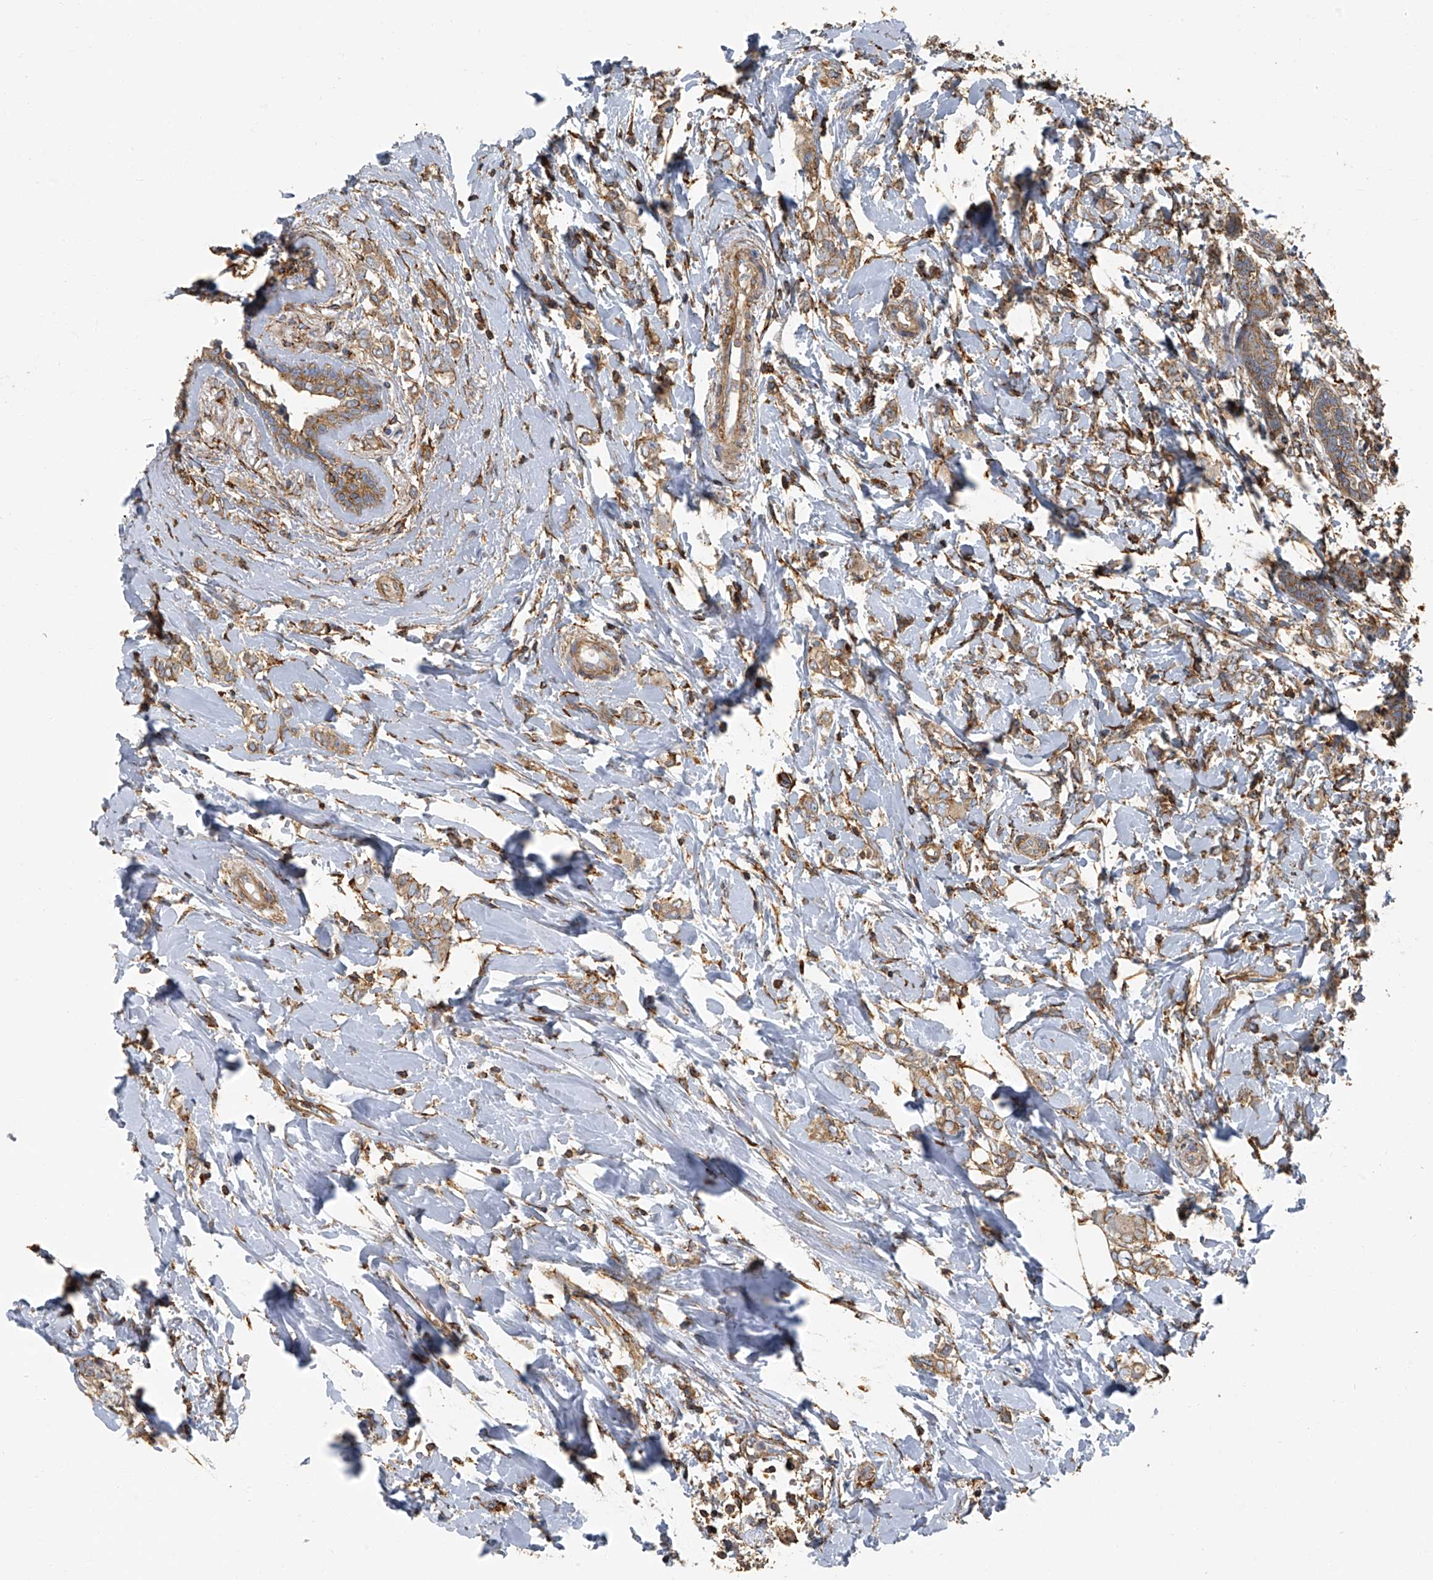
{"staining": {"intensity": "moderate", "quantity": ">75%", "location": "cytoplasmic/membranous"}, "tissue": "breast cancer", "cell_type": "Tumor cells", "image_type": "cancer", "snomed": [{"axis": "morphology", "description": "Normal tissue, NOS"}, {"axis": "morphology", "description": "Lobular carcinoma"}, {"axis": "topography", "description": "Breast"}], "caption": "Lobular carcinoma (breast) stained with a brown dye exhibits moderate cytoplasmic/membranous positive positivity in about >75% of tumor cells.", "gene": "SEPTIN7", "patient": {"sex": "female", "age": 47}}